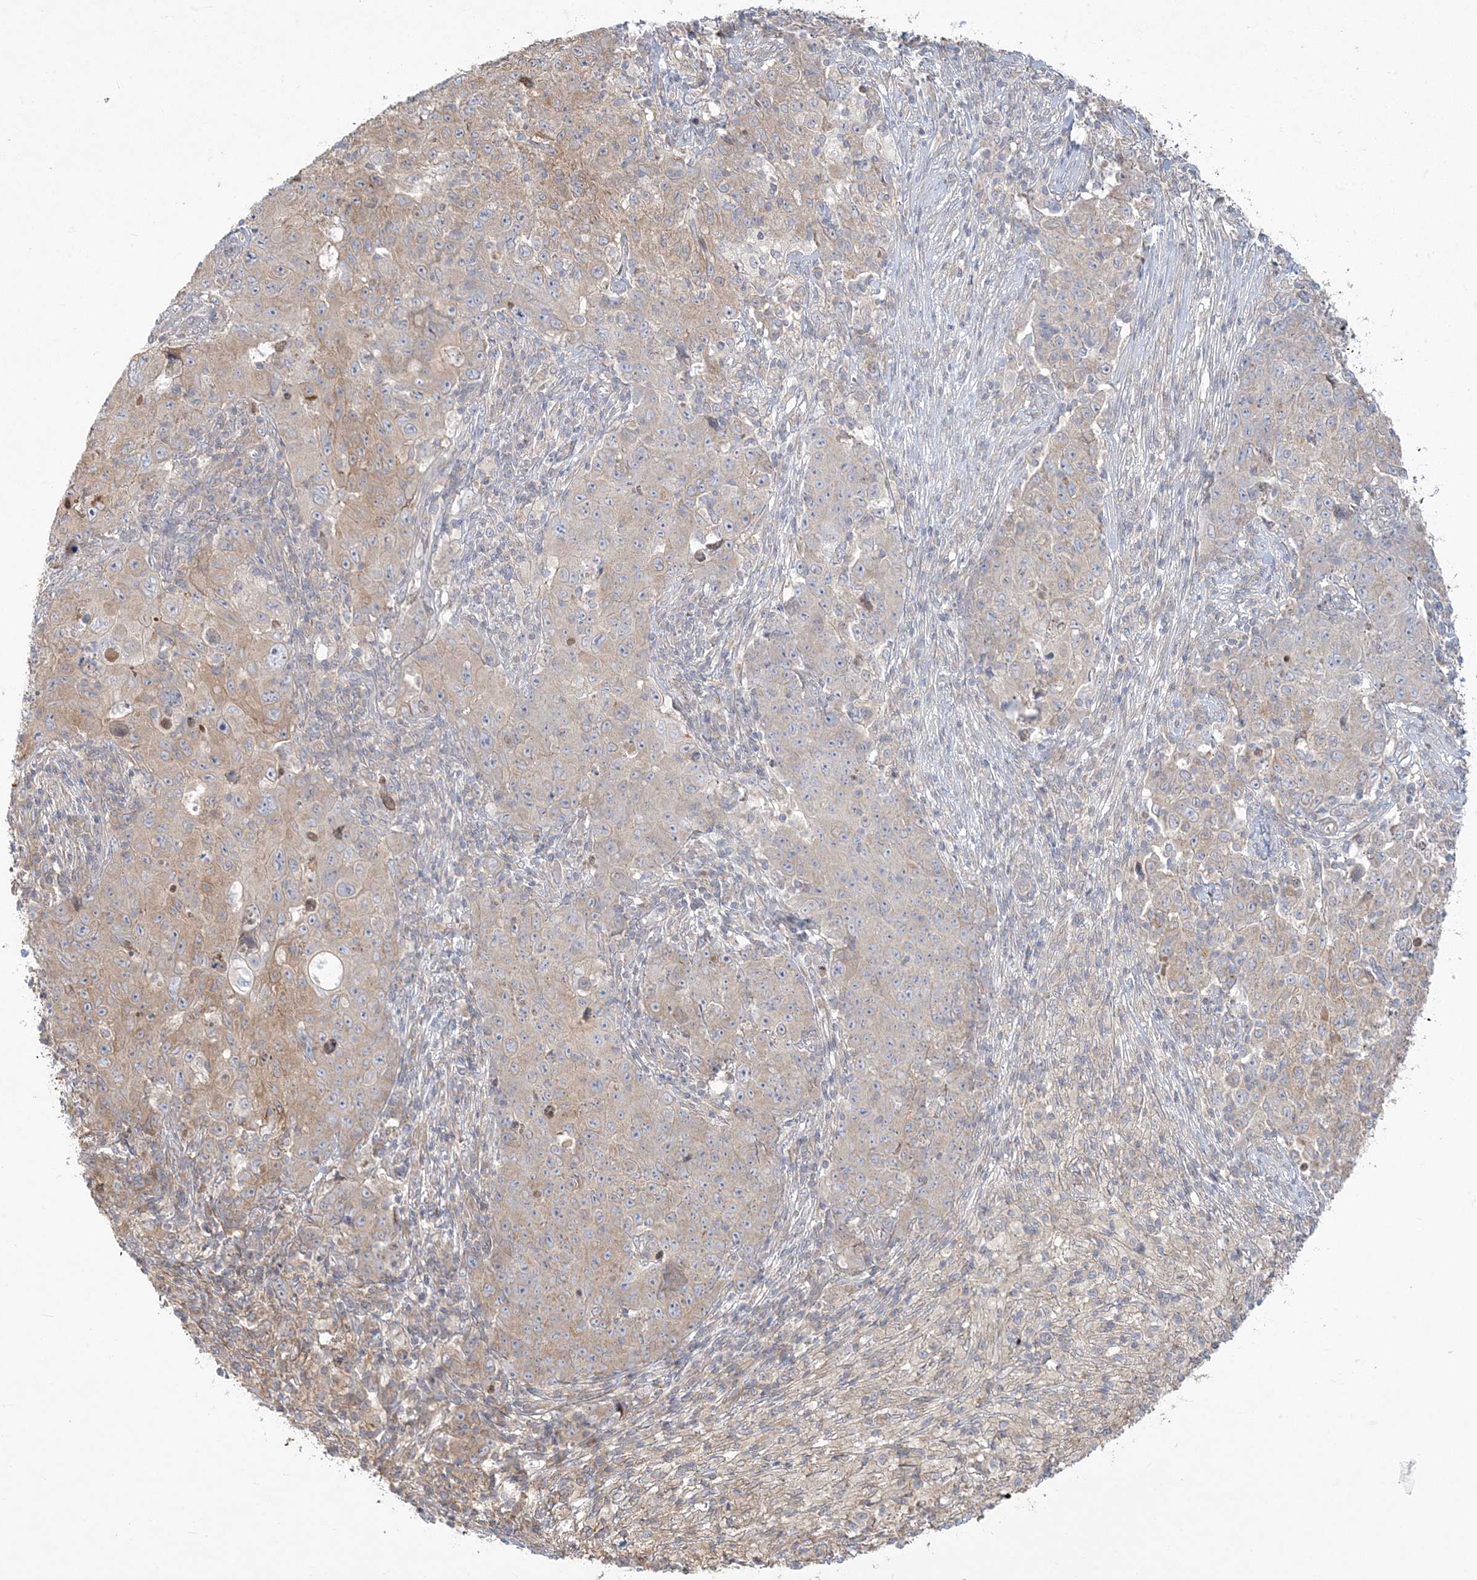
{"staining": {"intensity": "weak", "quantity": "25%-75%", "location": "cytoplasmic/membranous"}, "tissue": "ovarian cancer", "cell_type": "Tumor cells", "image_type": "cancer", "snomed": [{"axis": "morphology", "description": "Carcinoma, endometroid"}, {"axis": "topography", "description": "Ovary"}], "caption": "Ovarian cancer stained for a protein displays weak cytoplasmic/membranous positivity in tumor cells.", "gene": "ZC3H6", "patient": {"sex": "female", "age": 42}}